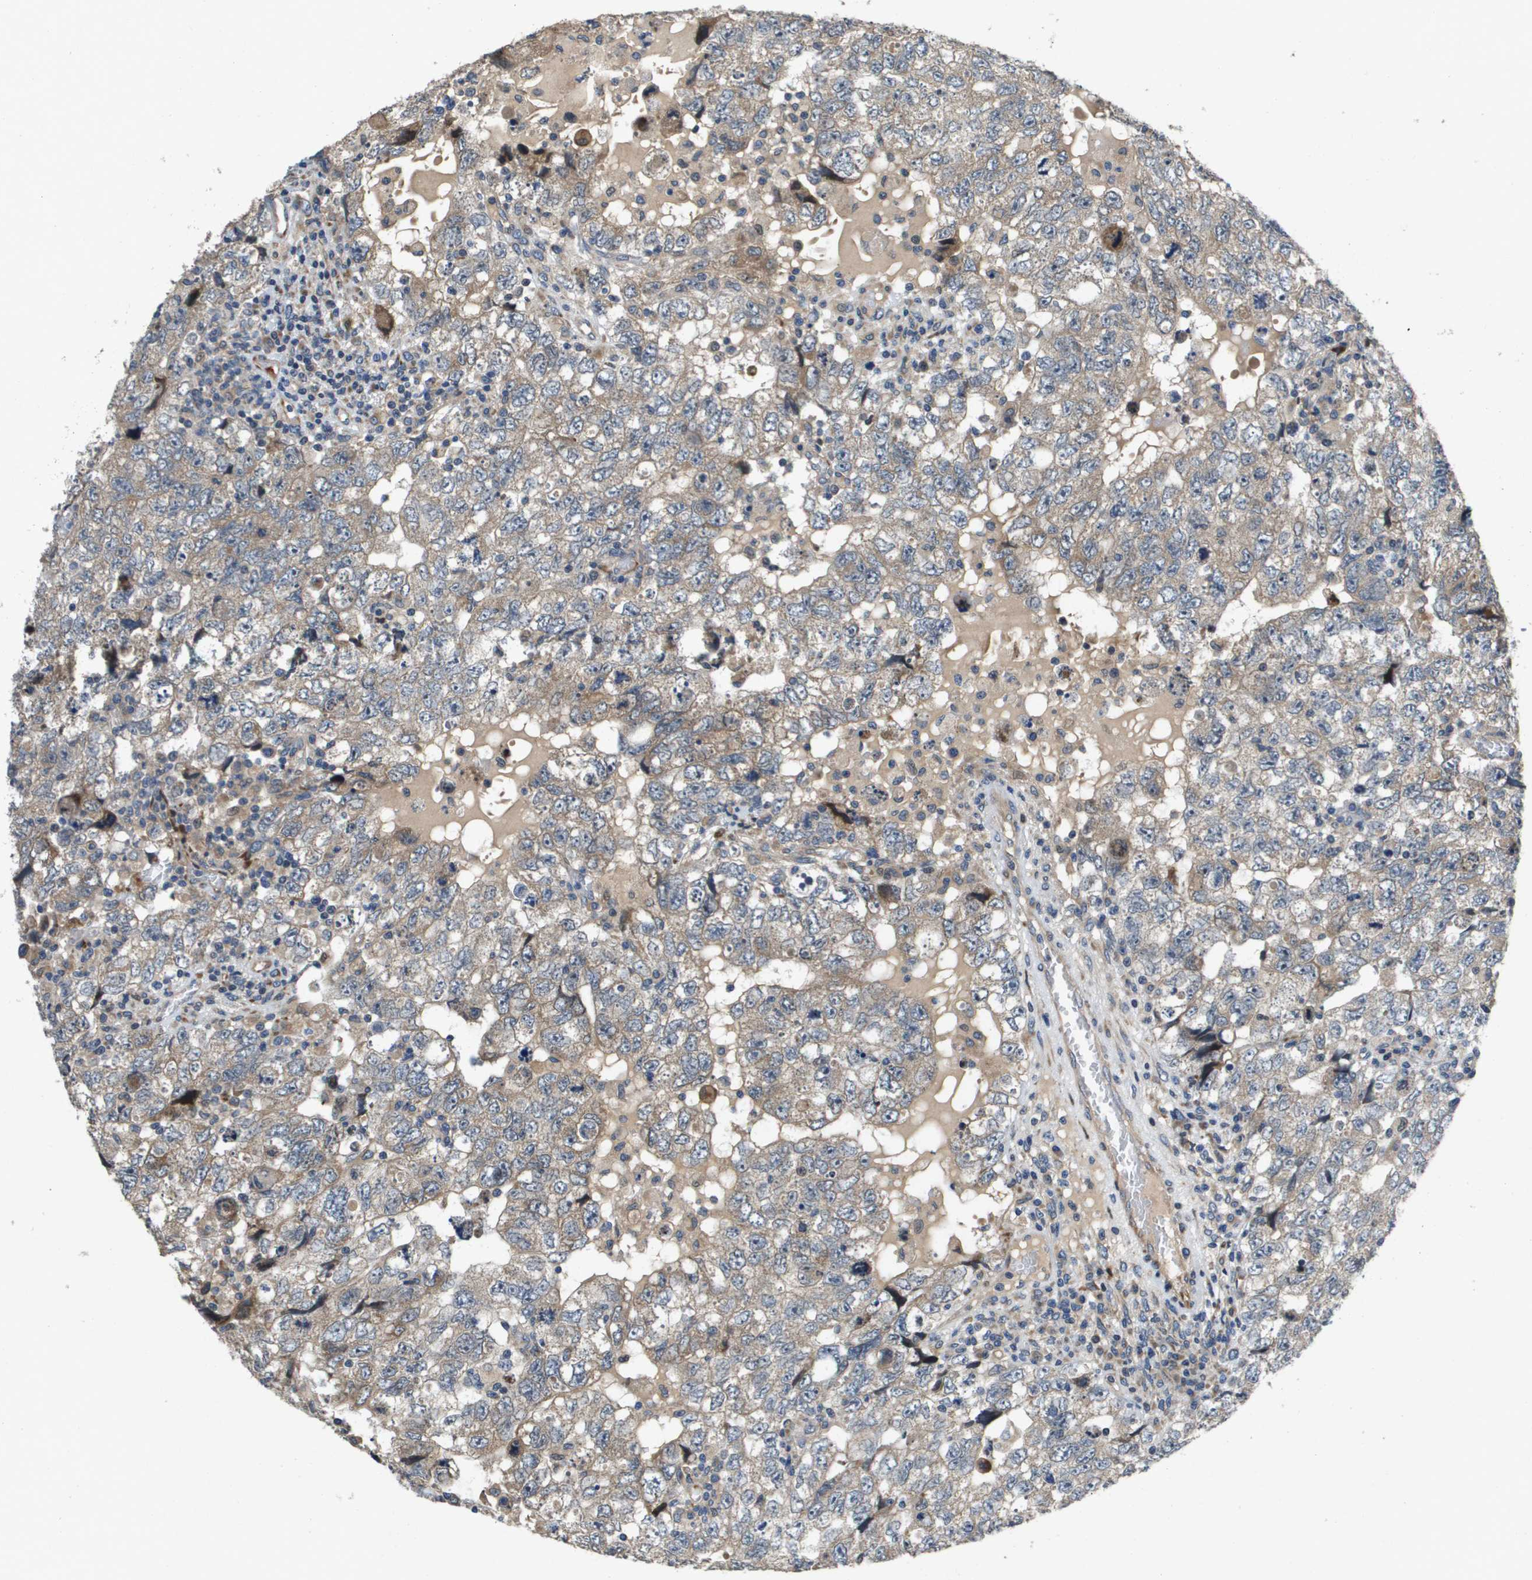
{"staining": {"intensity": "moderate", "quantity": "25%-75%", "location": "cytoplasmic/membranous"}, "tissue": "testis cancer", "cell_type": "Tumor cells", "image_type": "cancer", "snomed": [{"axis": "morphology", "description": "Seminoma, NOS"}, {"axis": "topography", "description": "Testis"}], "caption": "The micrograph shows a brown stain indicating the presence of a protein in the cytoplasmic/membranous of tumor cells in testis cancer (seminoma).", "gene": "ENTPD2", "patient": {"sex": "male", "age": 22}}